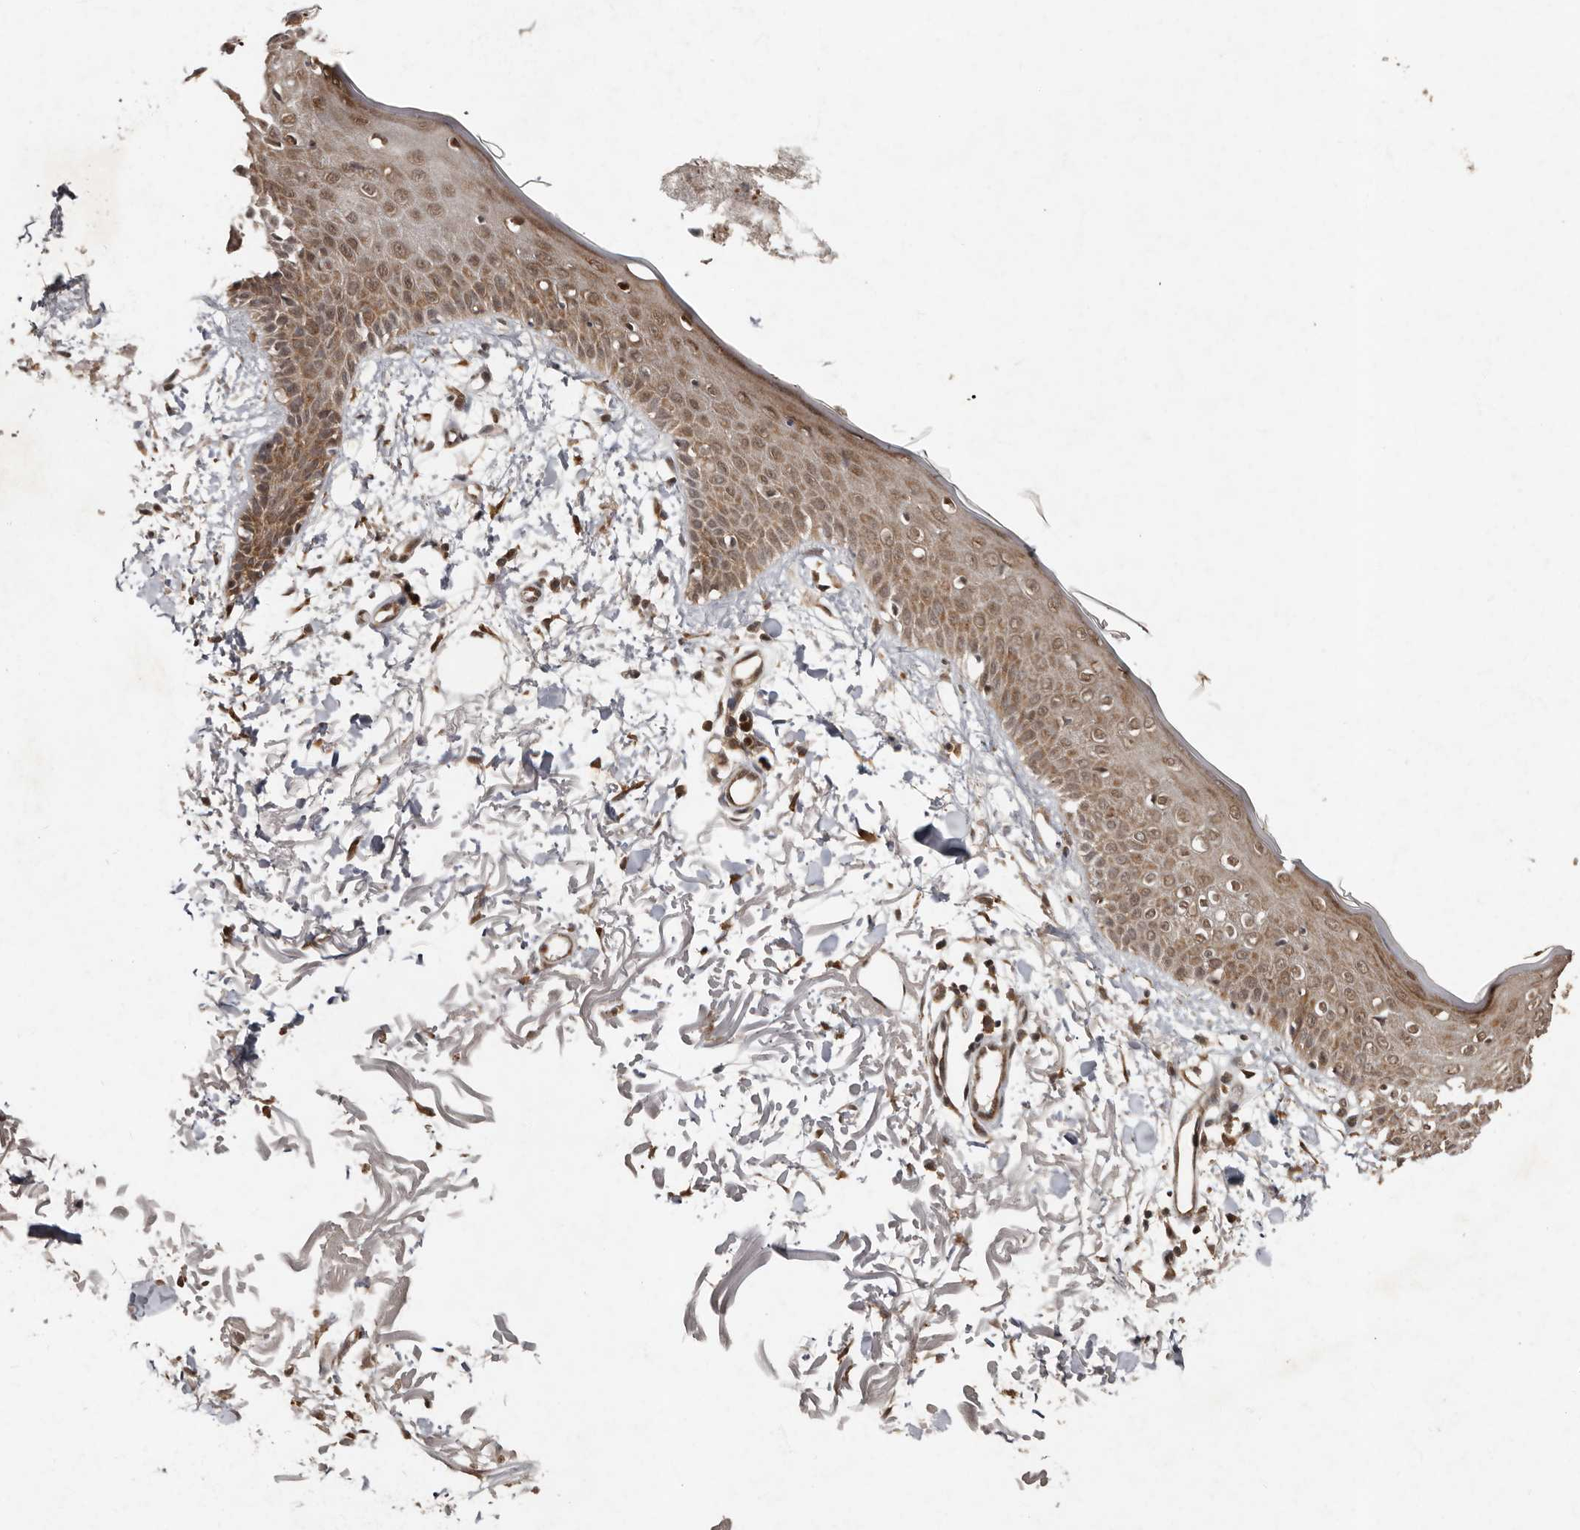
{"staining": {"intensity": "moderate", "quantity": ">75%", "location": "cytoplasmic/membranous,nuclear"}, "tissue": "skin", "cell_type": "Fibroblasts", "image_type": "normal", "snomed": [{"axis": "morphology", "description": "Normal tissue, NOS"}, {"axis": "morphology", "description": "Squamous cell carcinoma, NOS"}, {"axis": "topography", "description": "Skin"}, {"axis": "topography", "description": "Peripheral nerve tissue"}], "caption": "The immunohistochemical stain labels moderate cytoplasmic/membranous,nuclear expression in fibroblasts of normal skin. (DAB (3,3'-diaminobenzidine) IHC, brown staining for protein, blue staining for nuclei).", "gene": "LRGUK", "patient": {"sex": "male", "age": 83}}